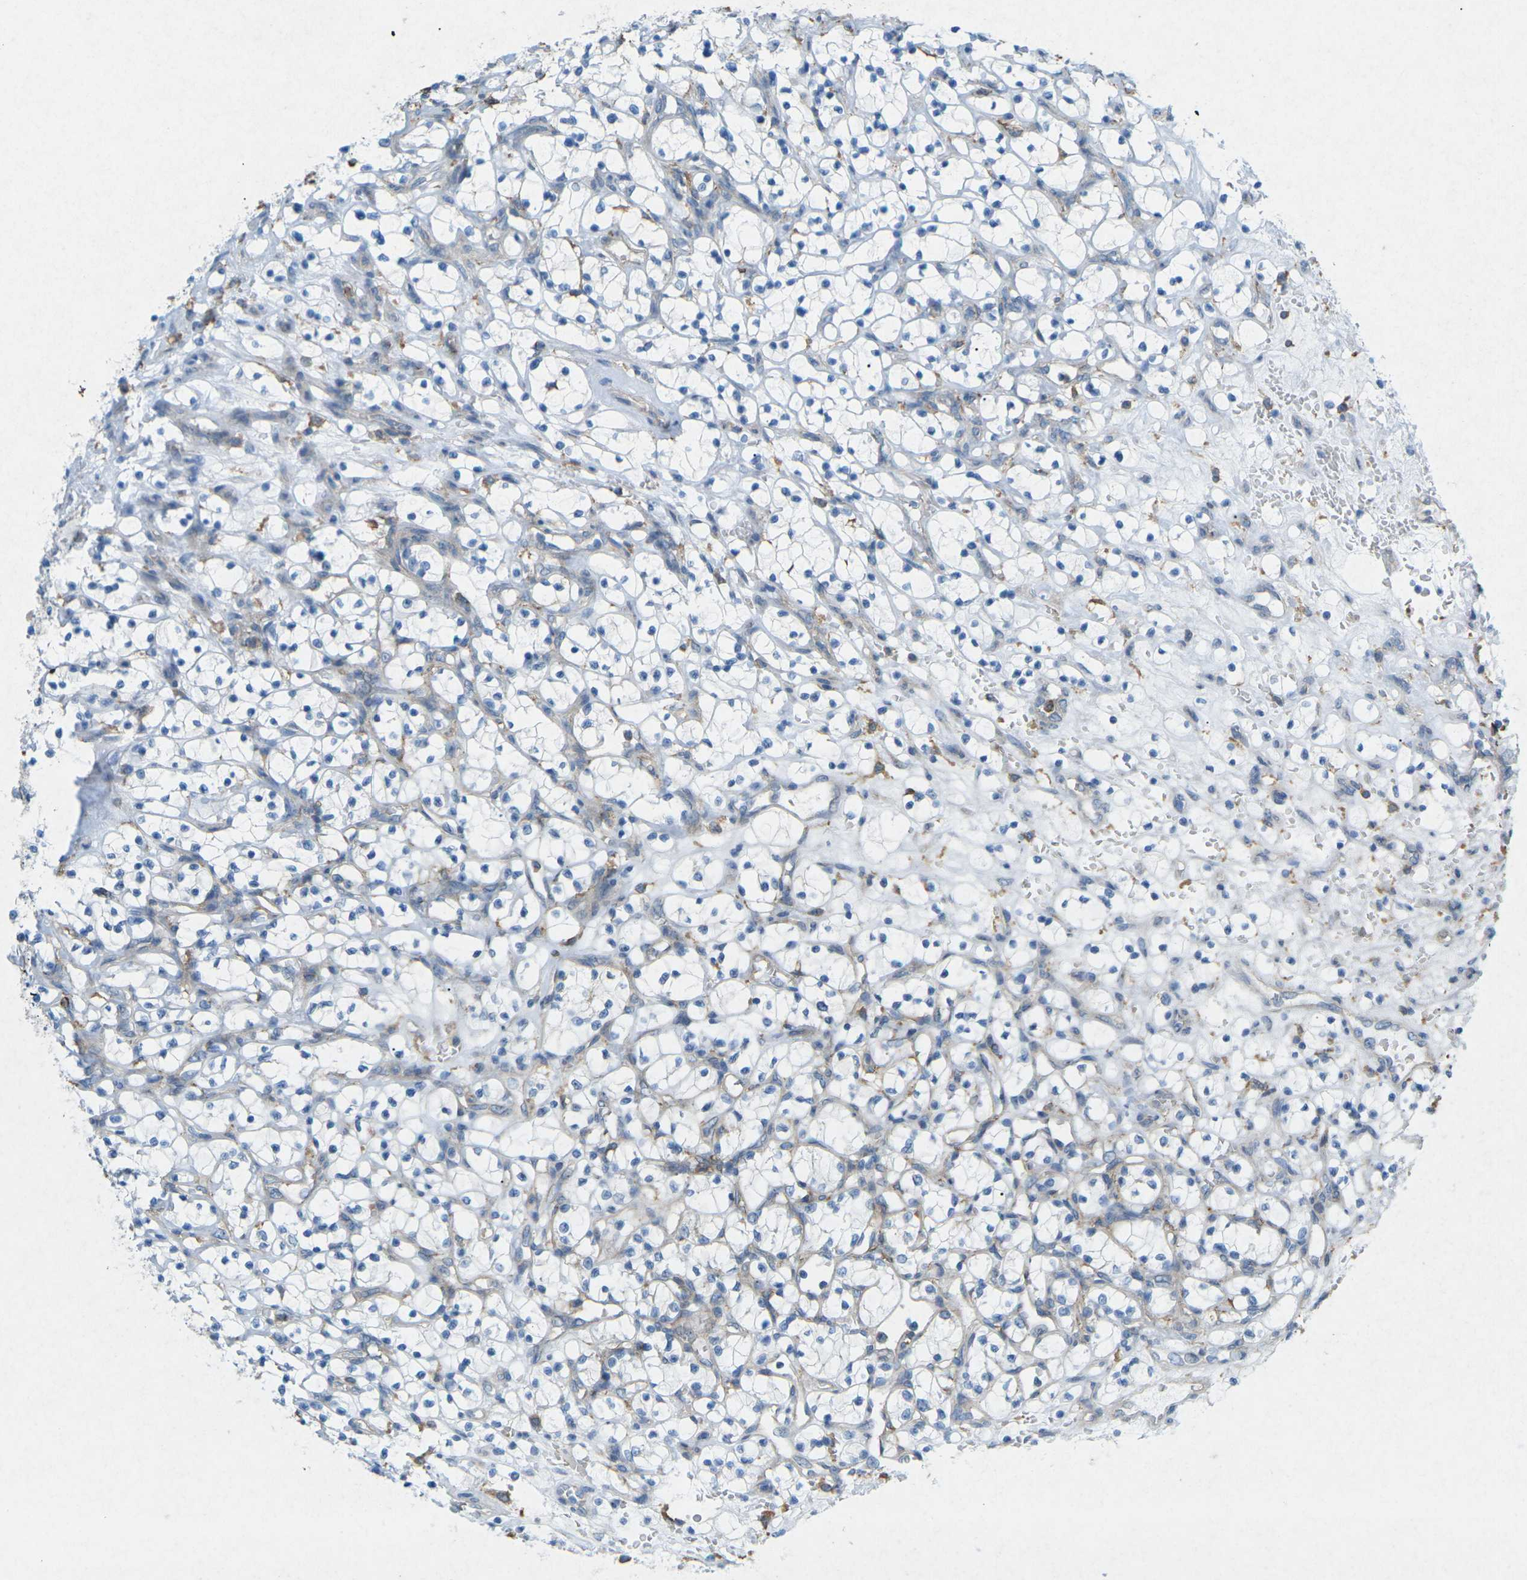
{"staining": {"intensity": "negative", "quantity": "none", "location": "none"}, "tissue": "renal cancer", "cell_type": "Tumor cells", "image_type": "cancer", "snomed": [{"axis": "morphology", "description": "Adenocarcinoma, NOS"}, {"axis": "topography", "description": "Kidney"}], "caption": "Immunohistochemistry (IHC) image of human adenocarcinoma (renal) stained for a protein (brown), which exhibits no staining in tumor cells.", "gene": "STK11", "patient": {"sex": "female", "age": 69}}